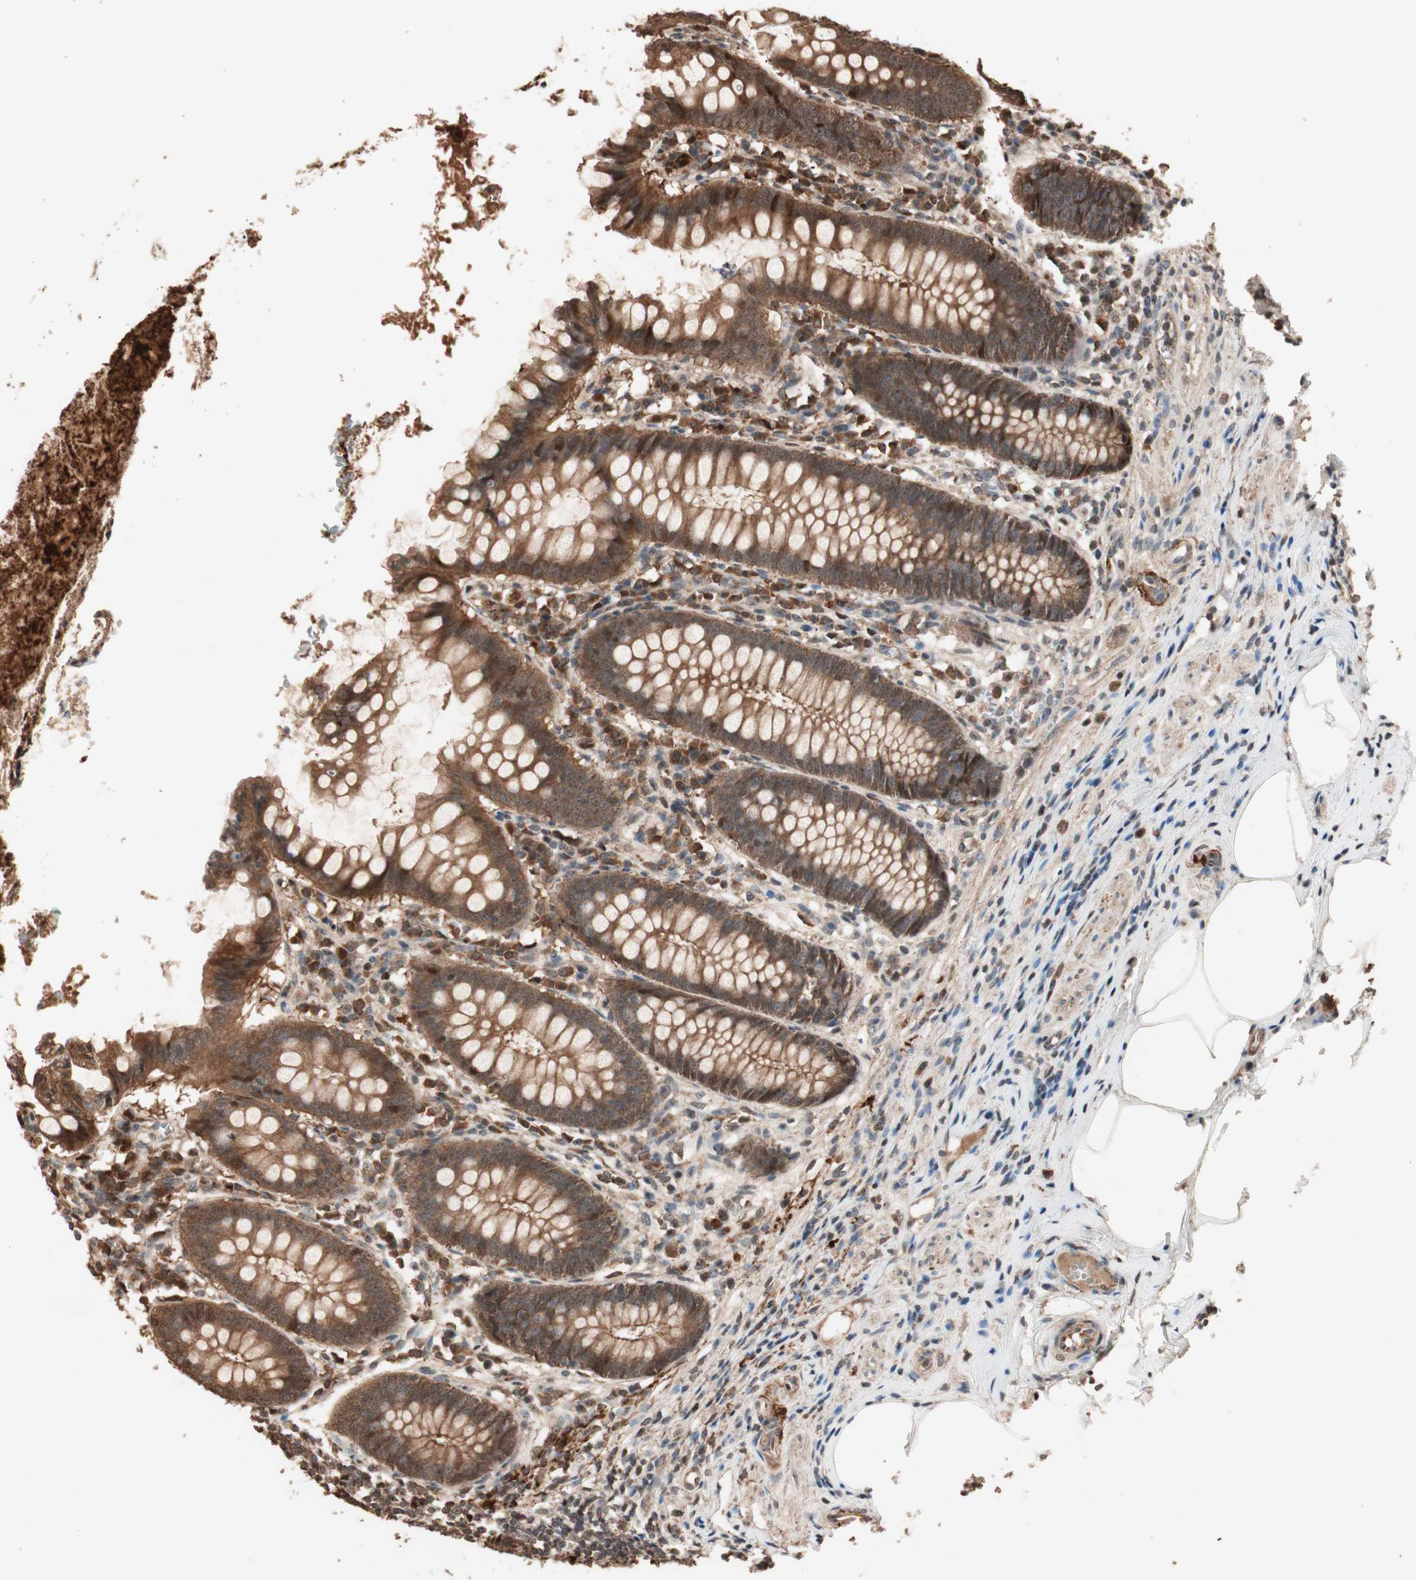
{"staining": {"intensity": "strong", "quantity": ">75%", "location": "cytoplasmic/membranous"}, "tissue": "appendix", "cell_type": "Glandular cells", "image_type": "normal", "snomed": [{"axis": "morphology", "description": "Normal tissue, NOS"}, {"axis": "topography", "description": "Appendix"}], "caption": "The image displays immunohistochemical staining of normal appendix. There is strong cytoplasmic/membranous staining is identified in about >75% of glandular cells.", "gene": "USP20", "patient": {"sex": "female", "age": 50}}